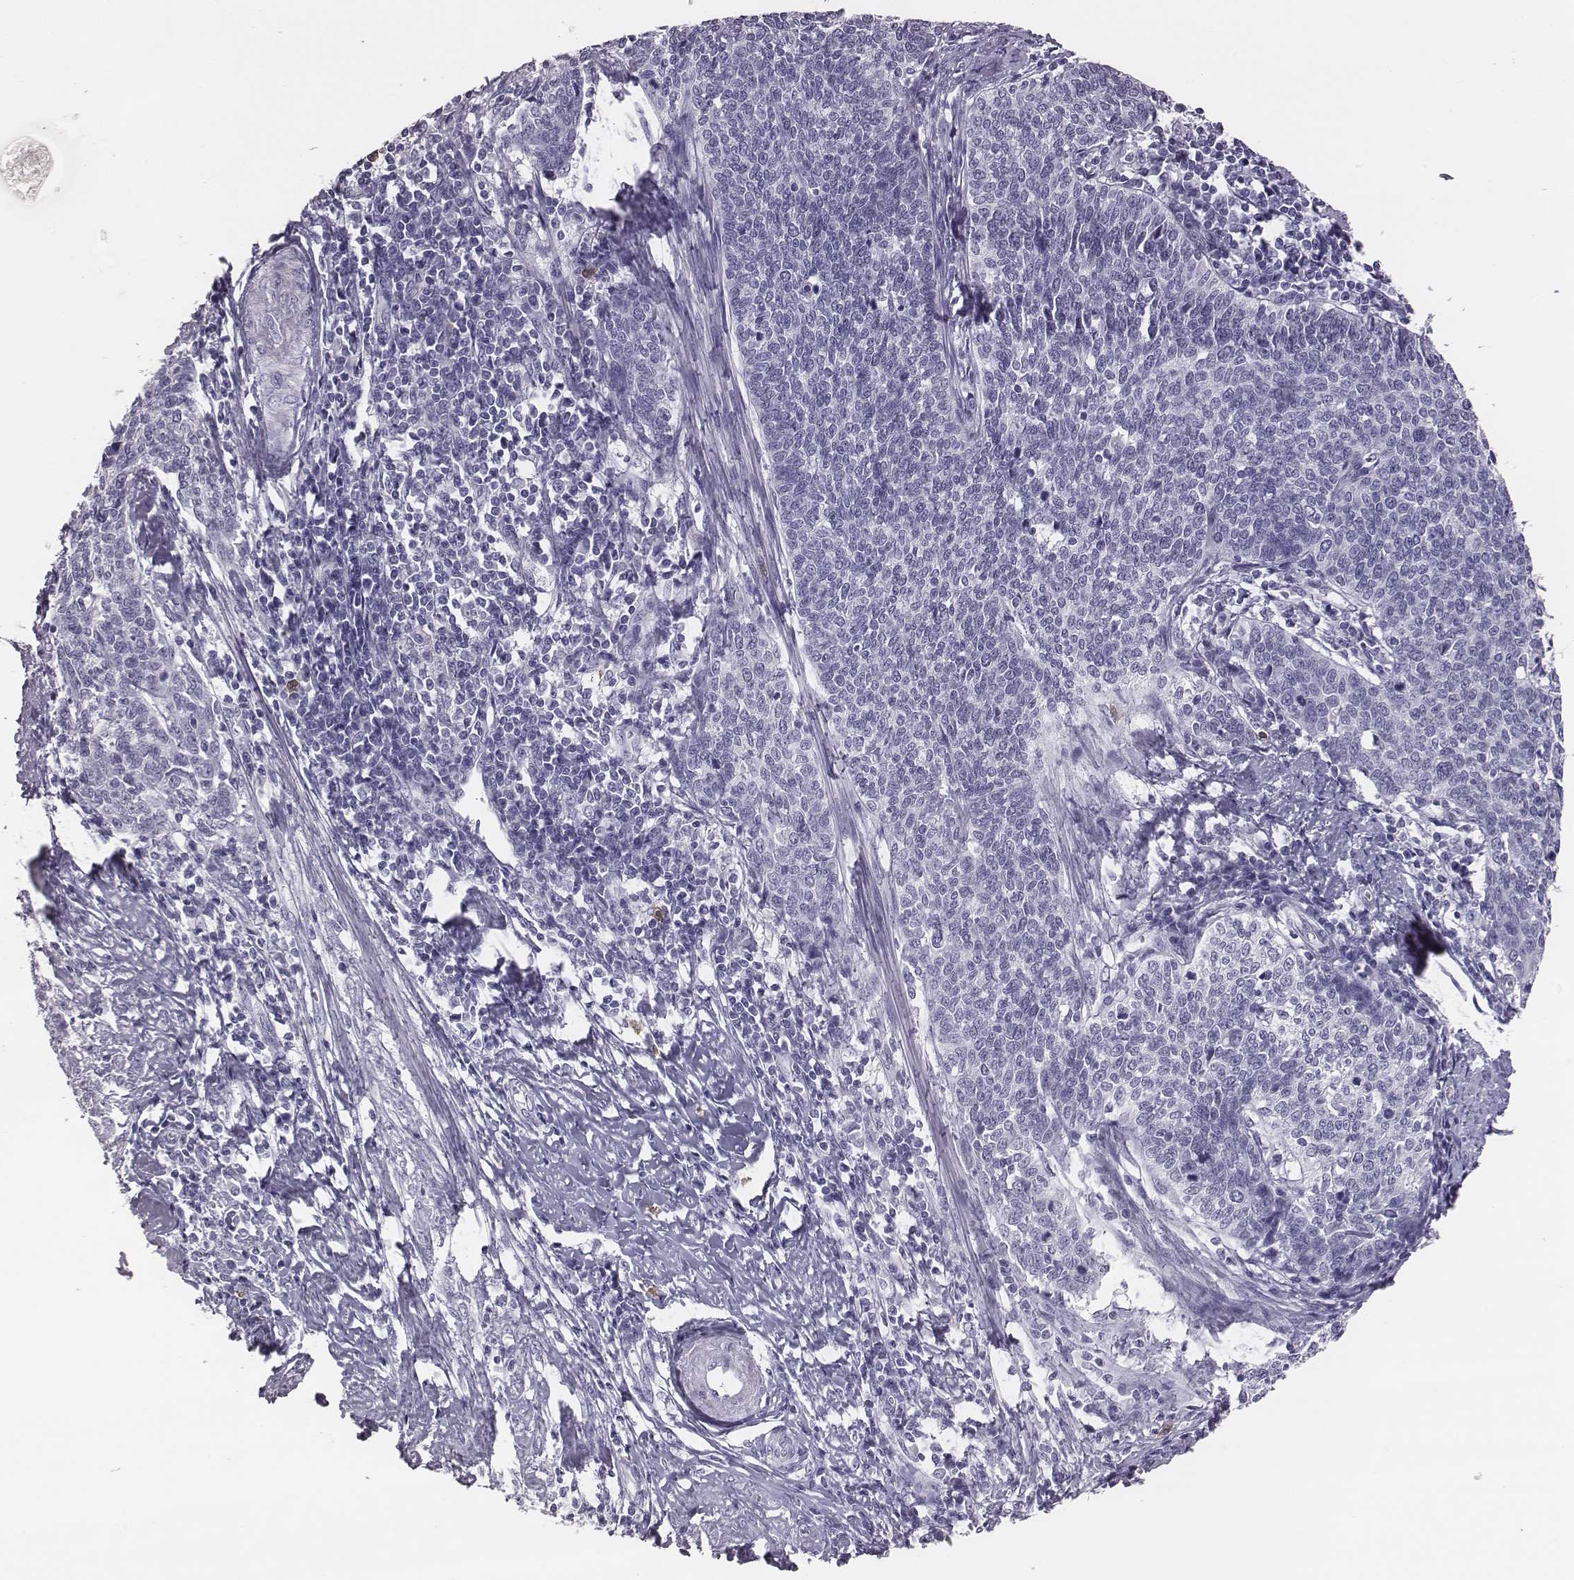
{"staining": {"intensity": "negative", "quantity": "none", "location": "none"}, "tissue": "cervical cancer", "cell_type": "Tumor cells", "image_type": "cancer", "snomed": [{"axis": "morphology", "description": "Squamous cell carcinoma, NOS"}, {"axis": "topography", "description": "Cervix"}], "caption": "The image demonstrates no staining of tumor cells in cervical cancer. (DAB (3,3'-diaminobenzidine) immunohistochemistry, high magnification).", "gene": "ACOD1", "patient": {"sex": "female", "age": 39}}